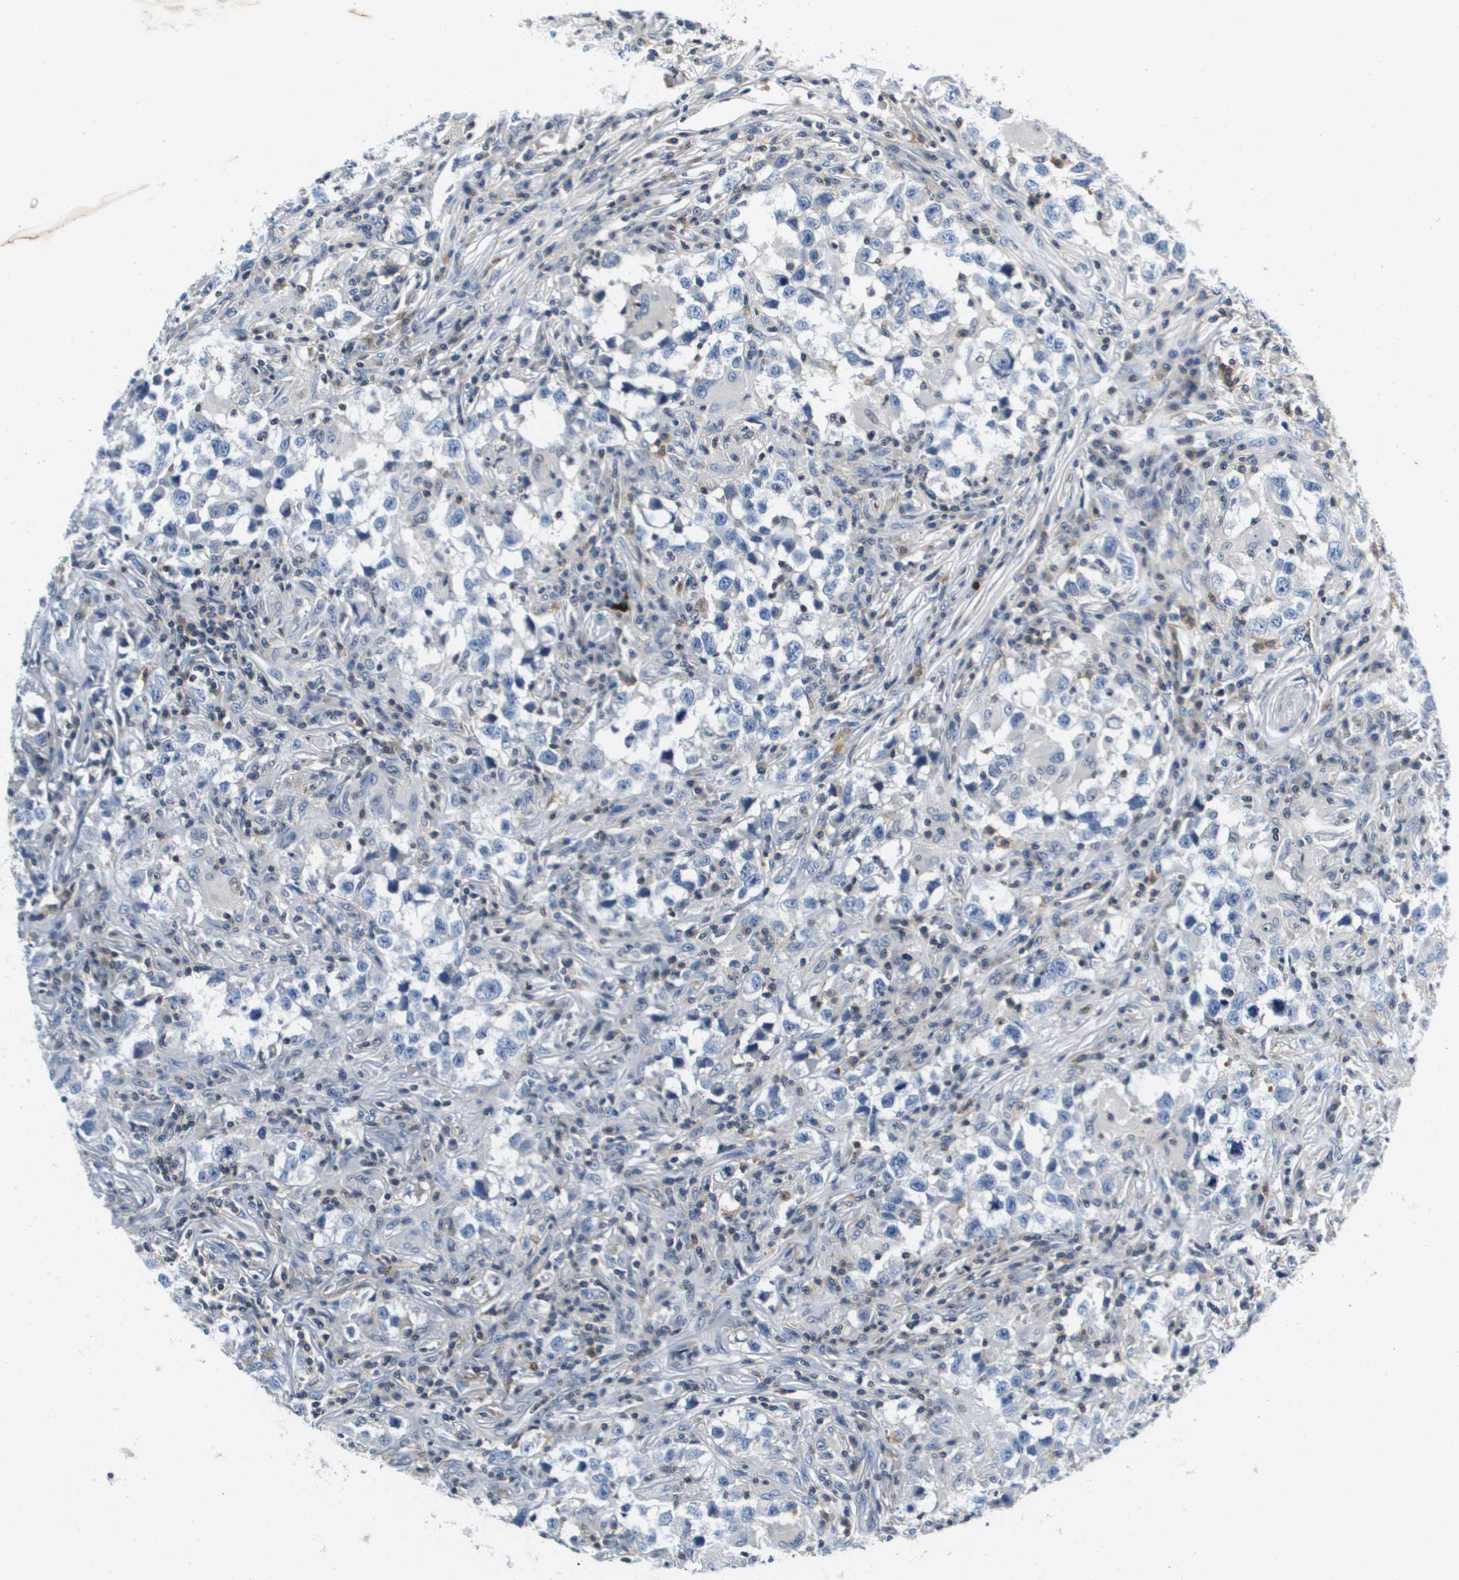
{"staining": {"intensity": "negative", "quantity": "none", "location": "none"}, "tissue": "testis cancer", "cell_type": "Tumor cells", "image_type": "cancer", "snomed": [{"axis": "morphology", "description": "Carcinoma, Embryonal, NOS"}, {"axis": "topography", "description": "Testis"}], "caption": "The histopathology image displays no staining of tumor cells in testis cancer (embryonal carcinoma).", "gene": "KCNQ5", "patient": {"sex": "male", "age": 21}}